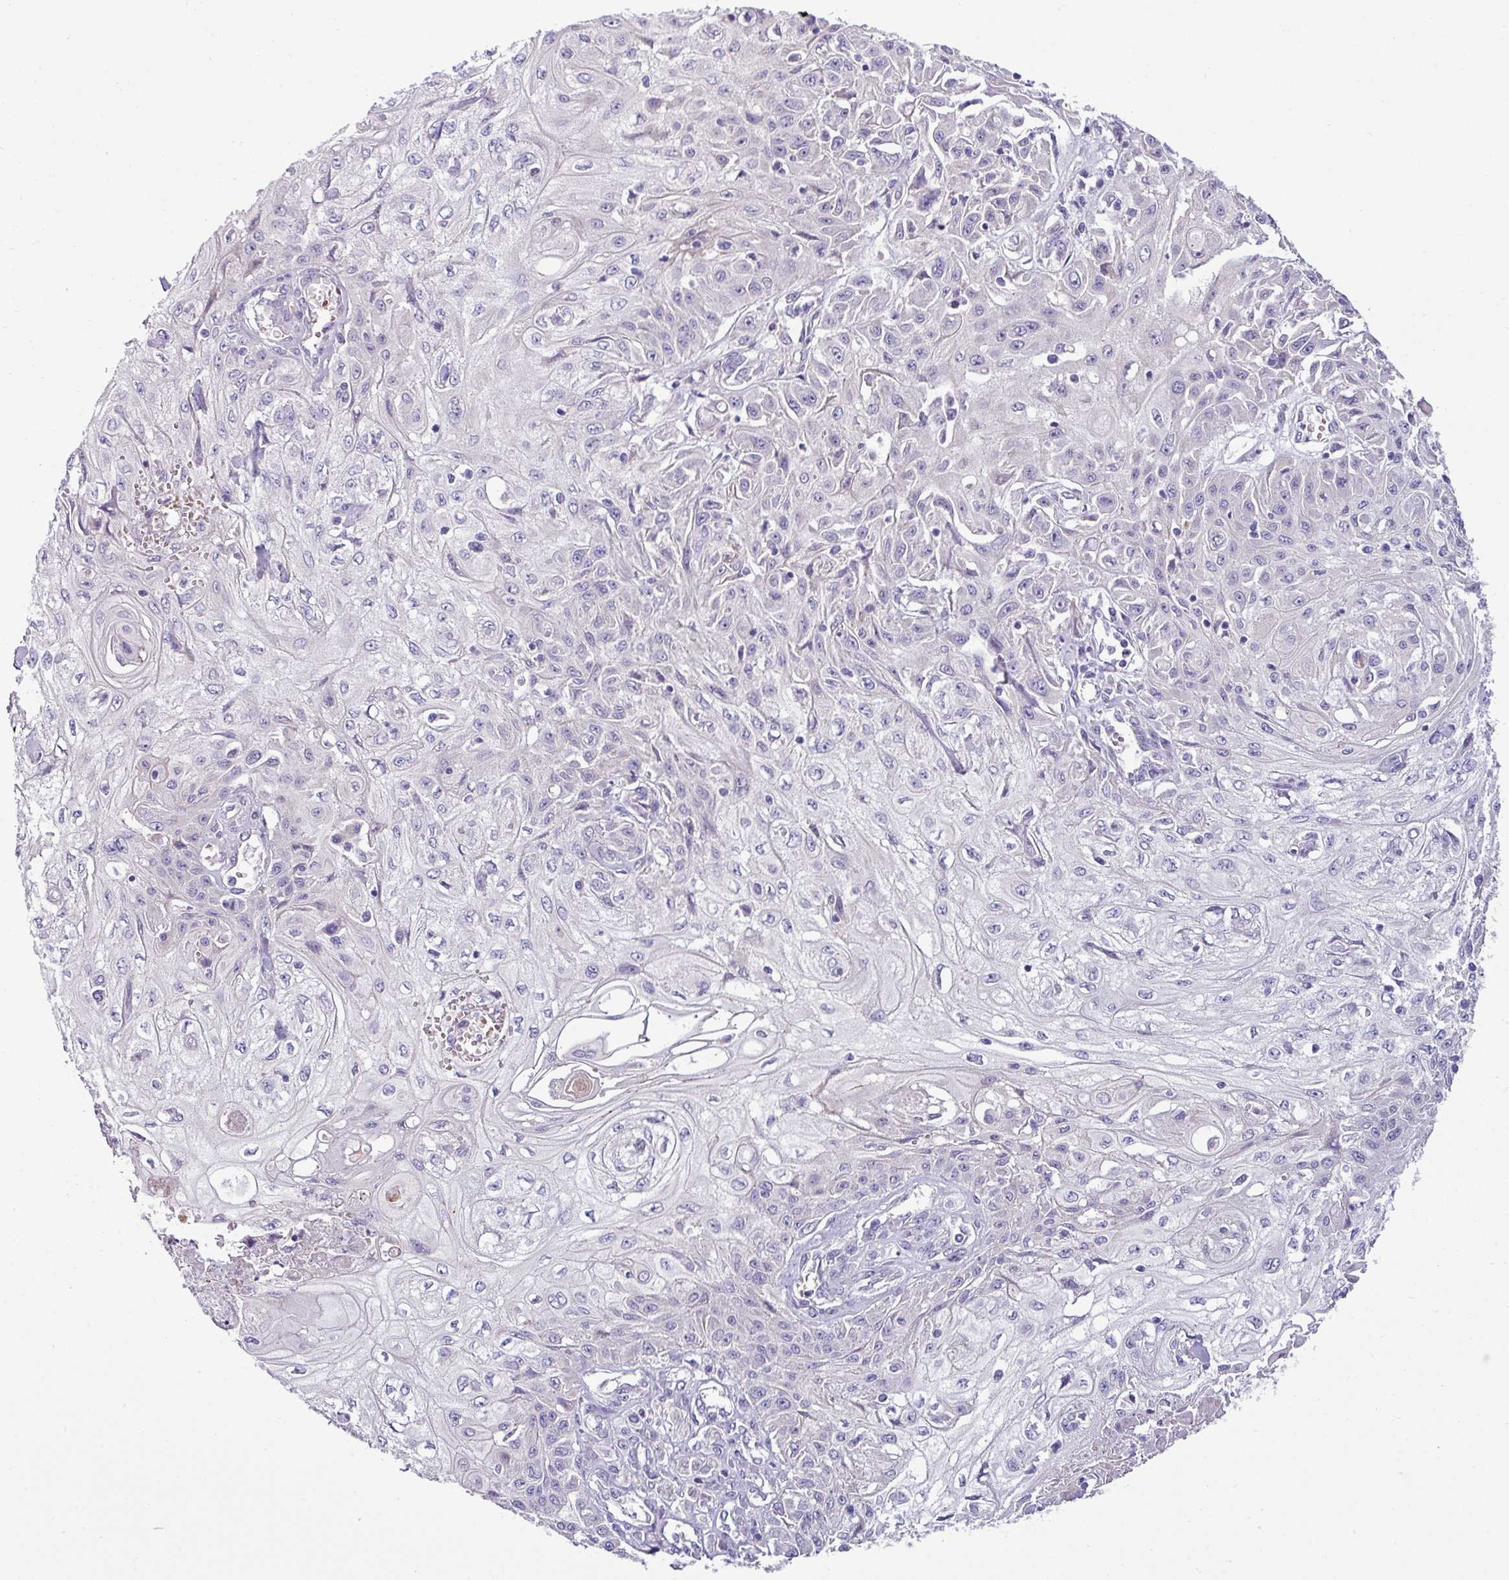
{"staining": {"intensity": "negative", "quantity": "none", "location": "none"}, "tissue": "skin cancer", "cell_type": "Tumor cells", "image_type": "cancer", "snomed": [{"axis": "morphology", "description": "Squamous cell carcinoma, NOS"}, {"axis": "morphology", "description": "Squamous cell carcinoma, metastatic, NOS"}, {"axis": "topography", "description": "Skin"}, {"axis": "topography", "description": "Lymph node"}], "caption": "High magnification brightfield microscopy of skin cancer (metastatic squamous cell carcinoma) stained with DAB (3,3'-diaminobenzidine) (brown) and counterstained with hematoxylin (blue): tumor cells show no significant expression.", "gene": "ACAP3", "patient": {"sex": "male", "age": 75}}